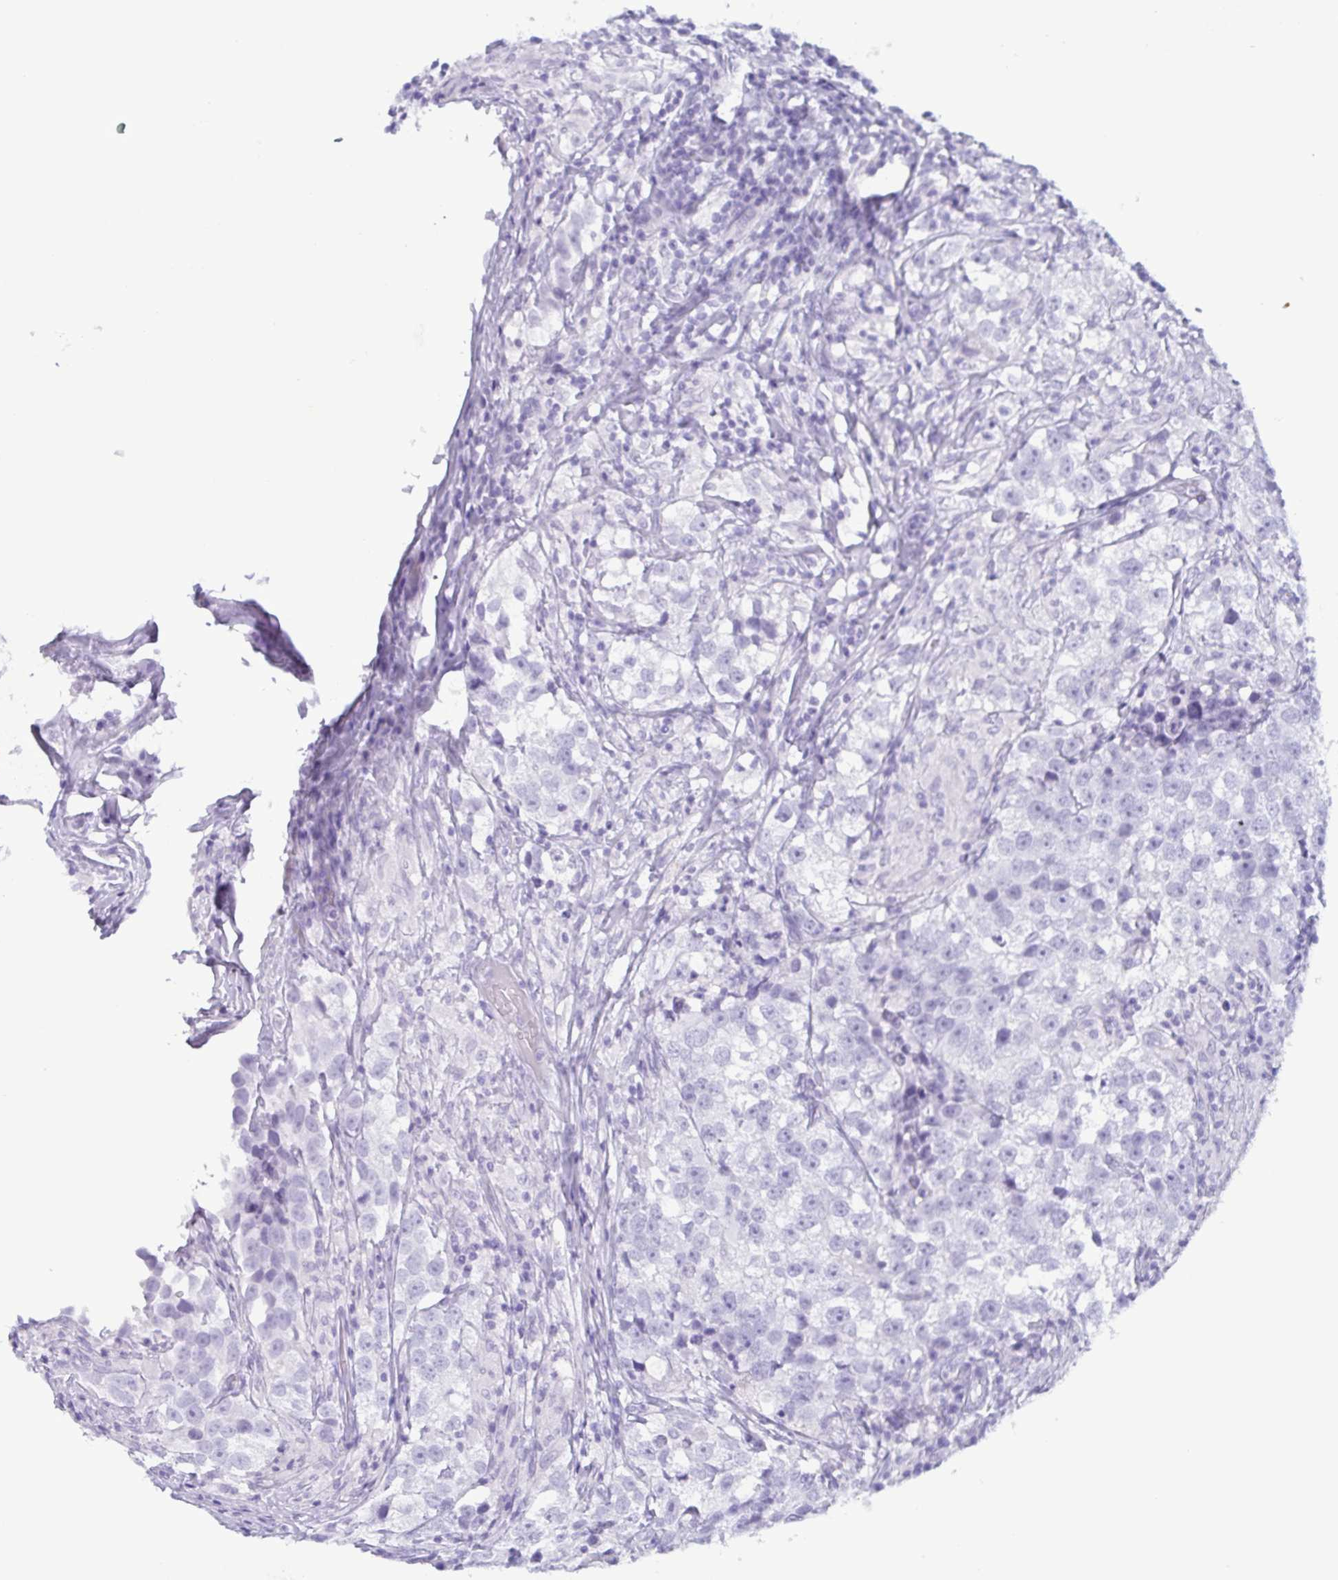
{"staining": {"intensity": "negative", "quantity": "none", "location": "none"}, "tissue": "testis cancer", "cell_type": "Tumor cells", "image_type": "cancer", "snomed": [{"axis": "morphology", "description": "Seminoma, NOS"}, {"axis": "topography", "description": "Testis"}], "caption": "Testis cancer (seminoma) was stained to show a protein in brown. There is no significant expression in tumor cells.", "gene": "LTF", "patient": {"sex": "male", "age": 46}}